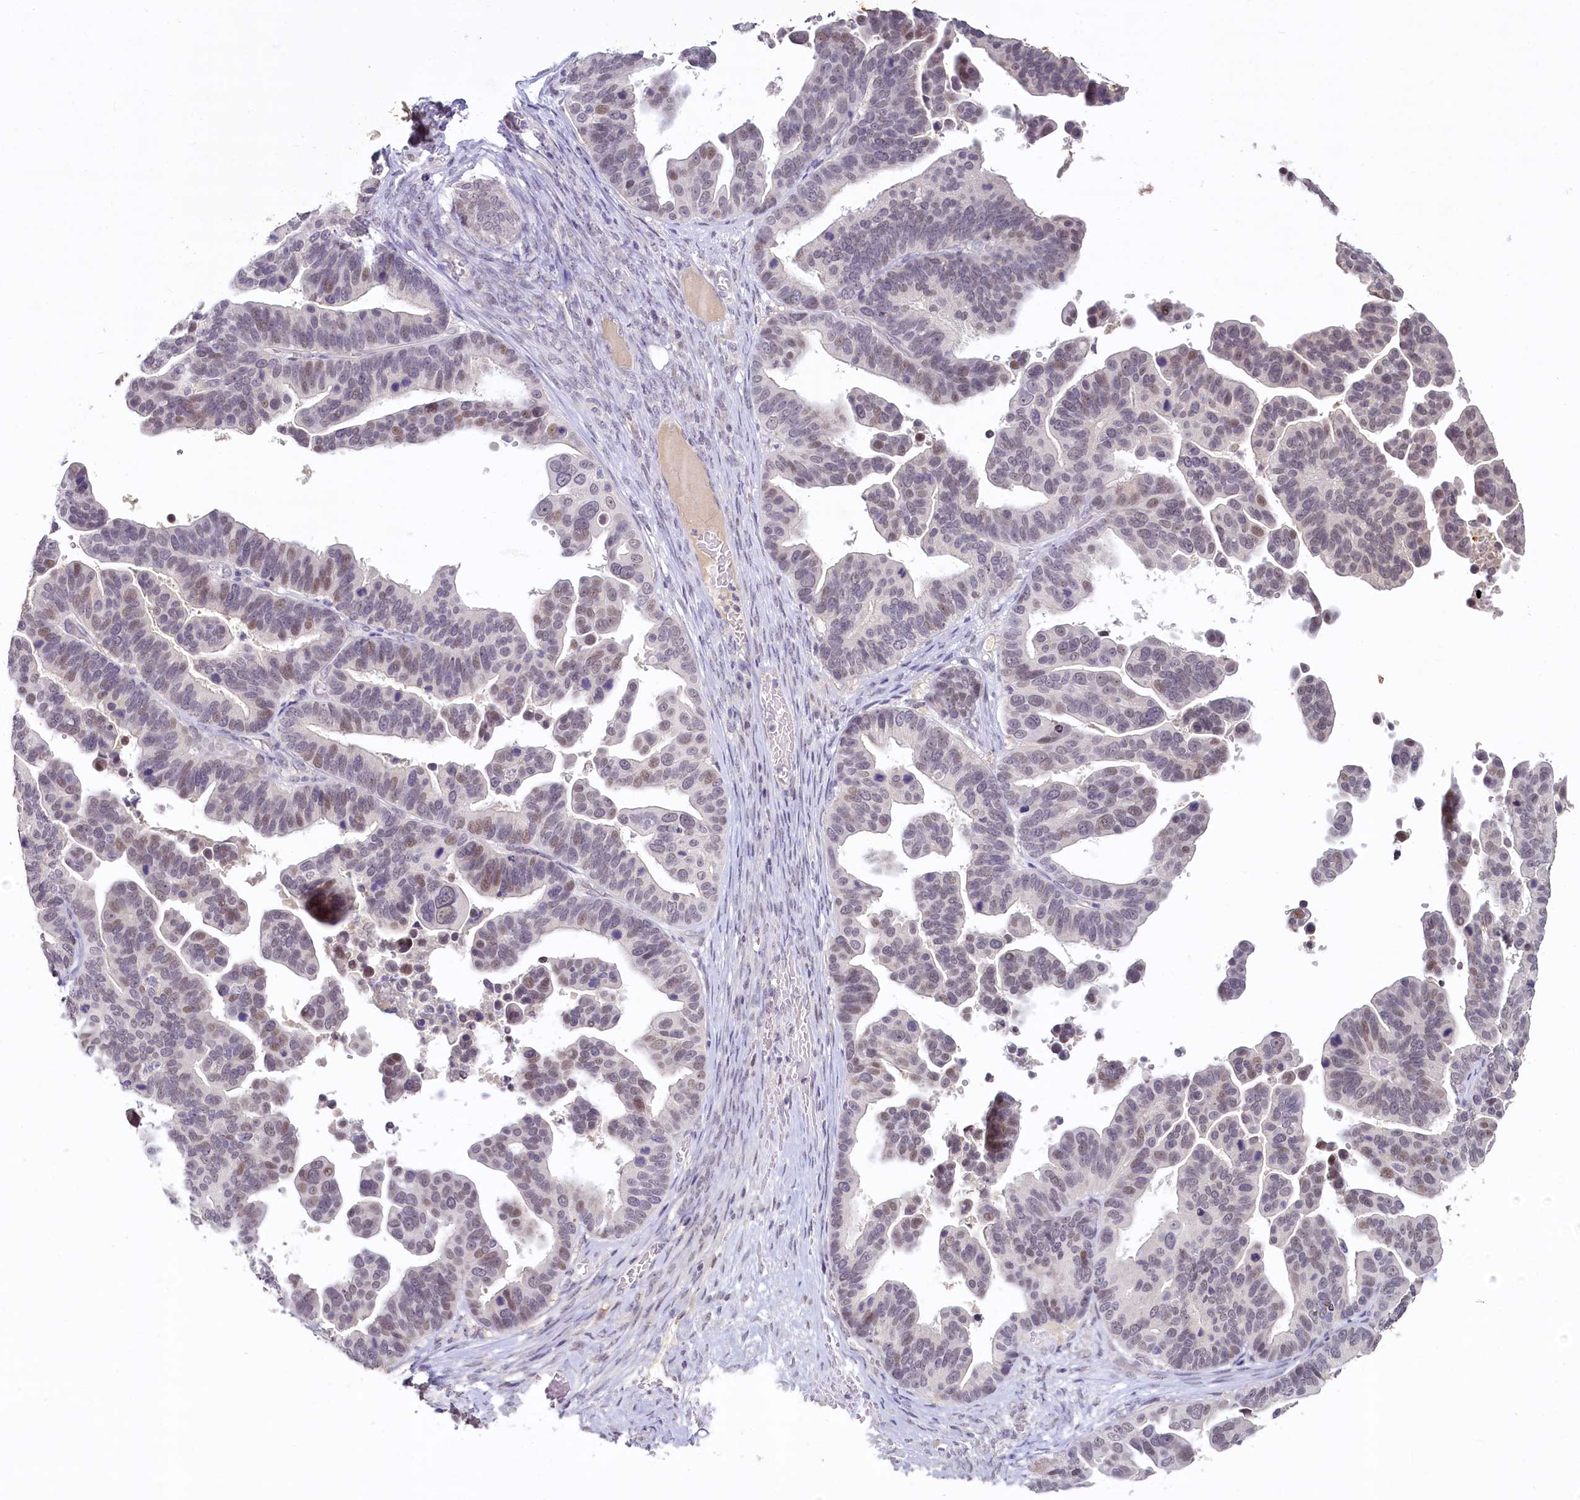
{"staining": {"intensity": "weak", "quantity": "<25%", "location": "nuclear"}, "tissue": "ovarian cancer", "cell_type": "Tumor cells", "image_type": "cancer", "snomed": [{"axis": "morphology", "description": "Cystadenocarcinoma, serous, NOS"}, {"axis": "topography", "description": "Ovary"}], "caption": "Immunohistochemistry (IHC) photomicrograph of ovarian cancer stained for a protein (brown), which exhibits no positivity in tumor cells.", "gene": "MUCL1", "patient": {"sex": "female", "age": 56}}